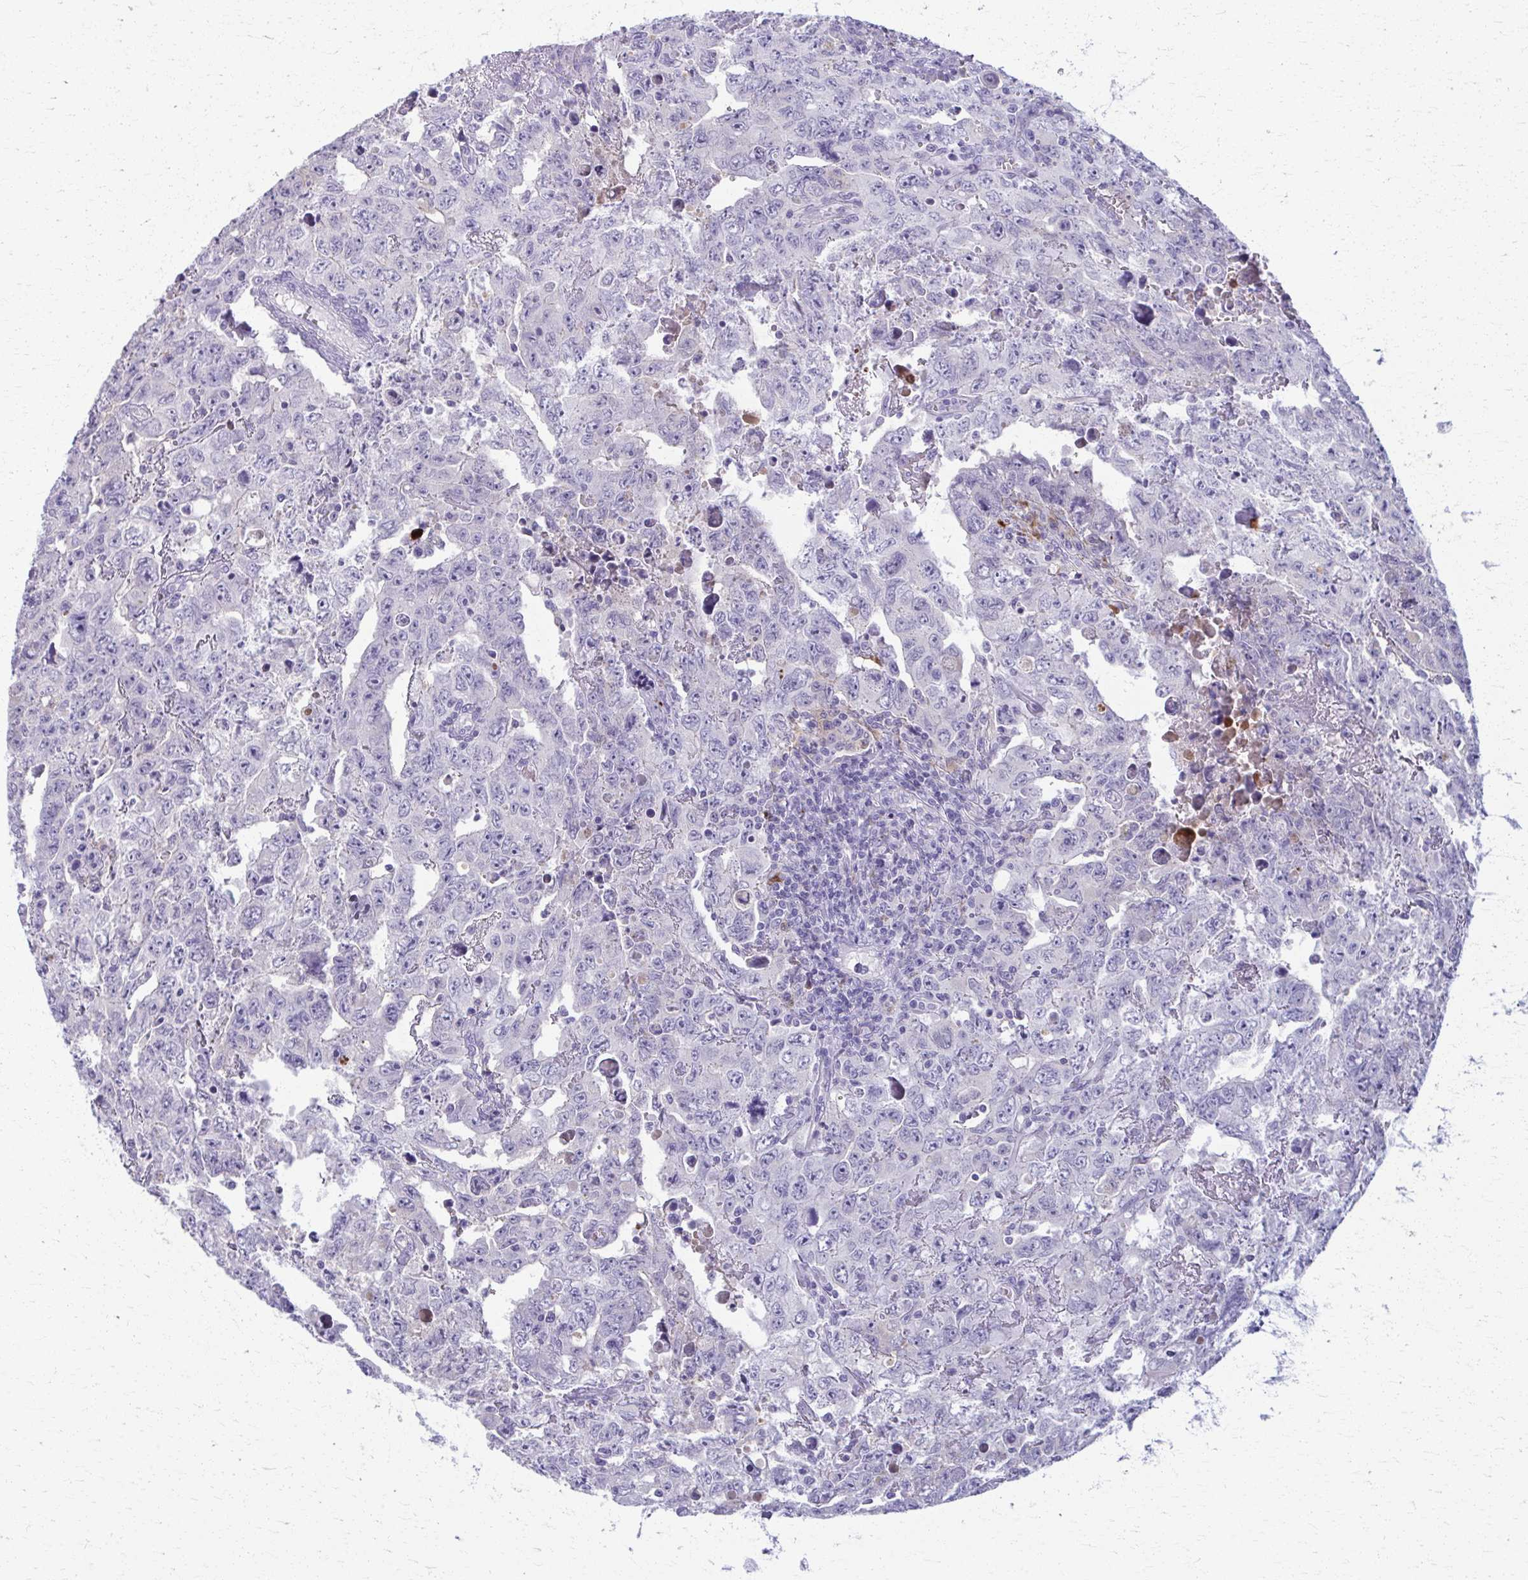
{"staining": {"intensity": "negative", "quantity": "none", "location": "none"}, "tissue": "testis cancer", "cell_type": "Tumor cells", "image_type": "cancer", "snomed": [{"axis": "morphology", "description": "Carcinoma, Embryonal, NOS"}, {"axis": "topography", "description": "Testis"}], "caption": "This micrograph is of embryonal carcinoma (testis) stained with IHC to label a protein in brown with the nuclei are counter-stained blue. There is no expression in tumor cells. The staining was performed using DAB to visualize the protein expression in brown, while the nuclei were stained in blue with hematoxylin (Magnification: 20x).", "gene": "OR4M1", "patient": {"sex": "male", "age": 24}}